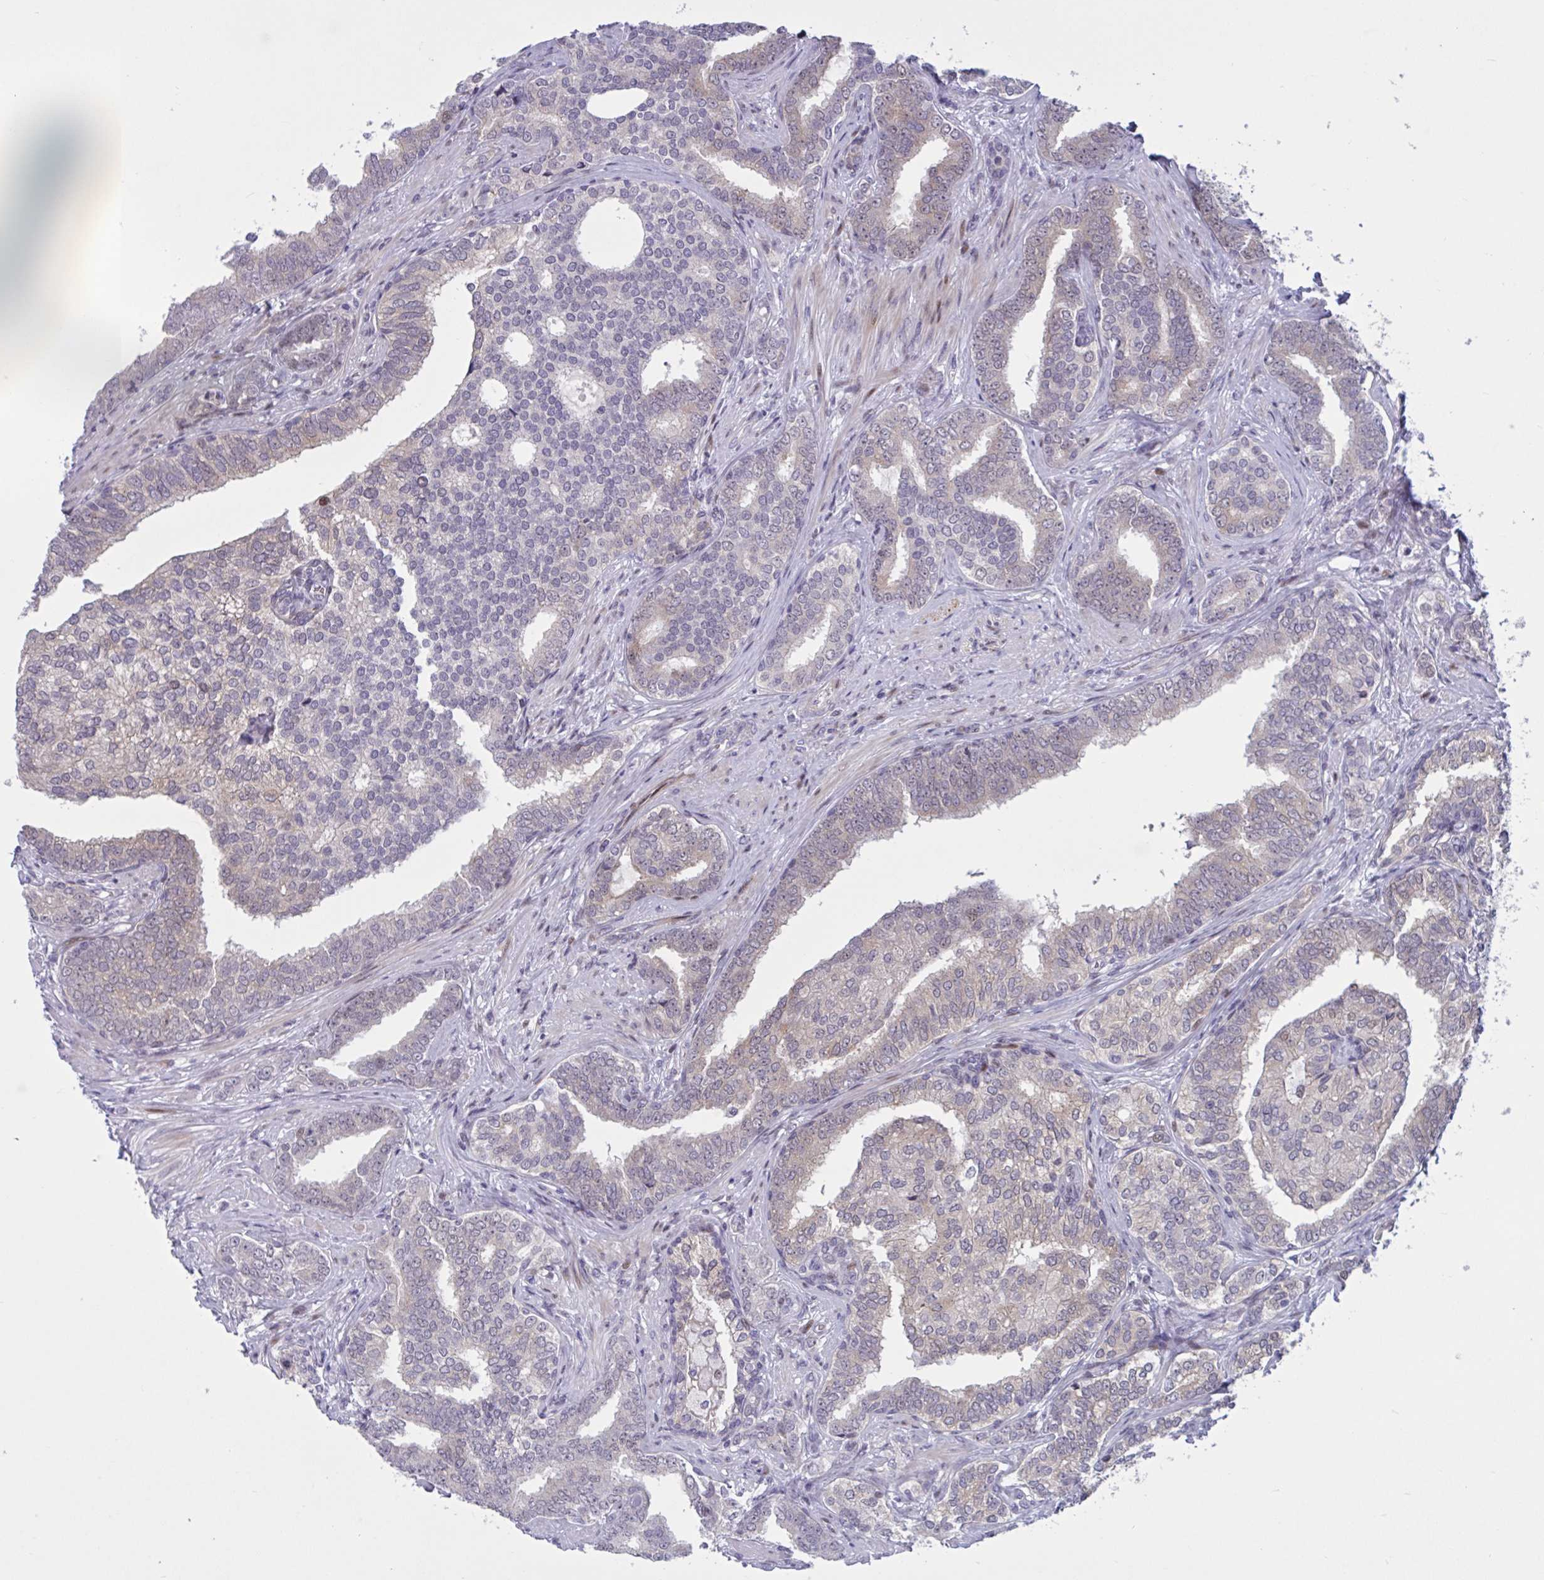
{"staining": {"intensity": "negative", "quantity": "none", "location": "none"}, "tissue": "prostate cancer", "cell_type": "Tumor cells", "image_type": "cancer", "snomed": [{"axis": "morphology", "description": "Adenocarcinoma, High grade"}, {"axis": "topography", "description": "Prostate"}], "caption": "Prostate cancer (adenocarcinoma (high-grade)) stained for a protein using IHC demonstrates no staining tumor cells.", "gene": "RBL1", "patient": {"sex": "male", "age": 72}}